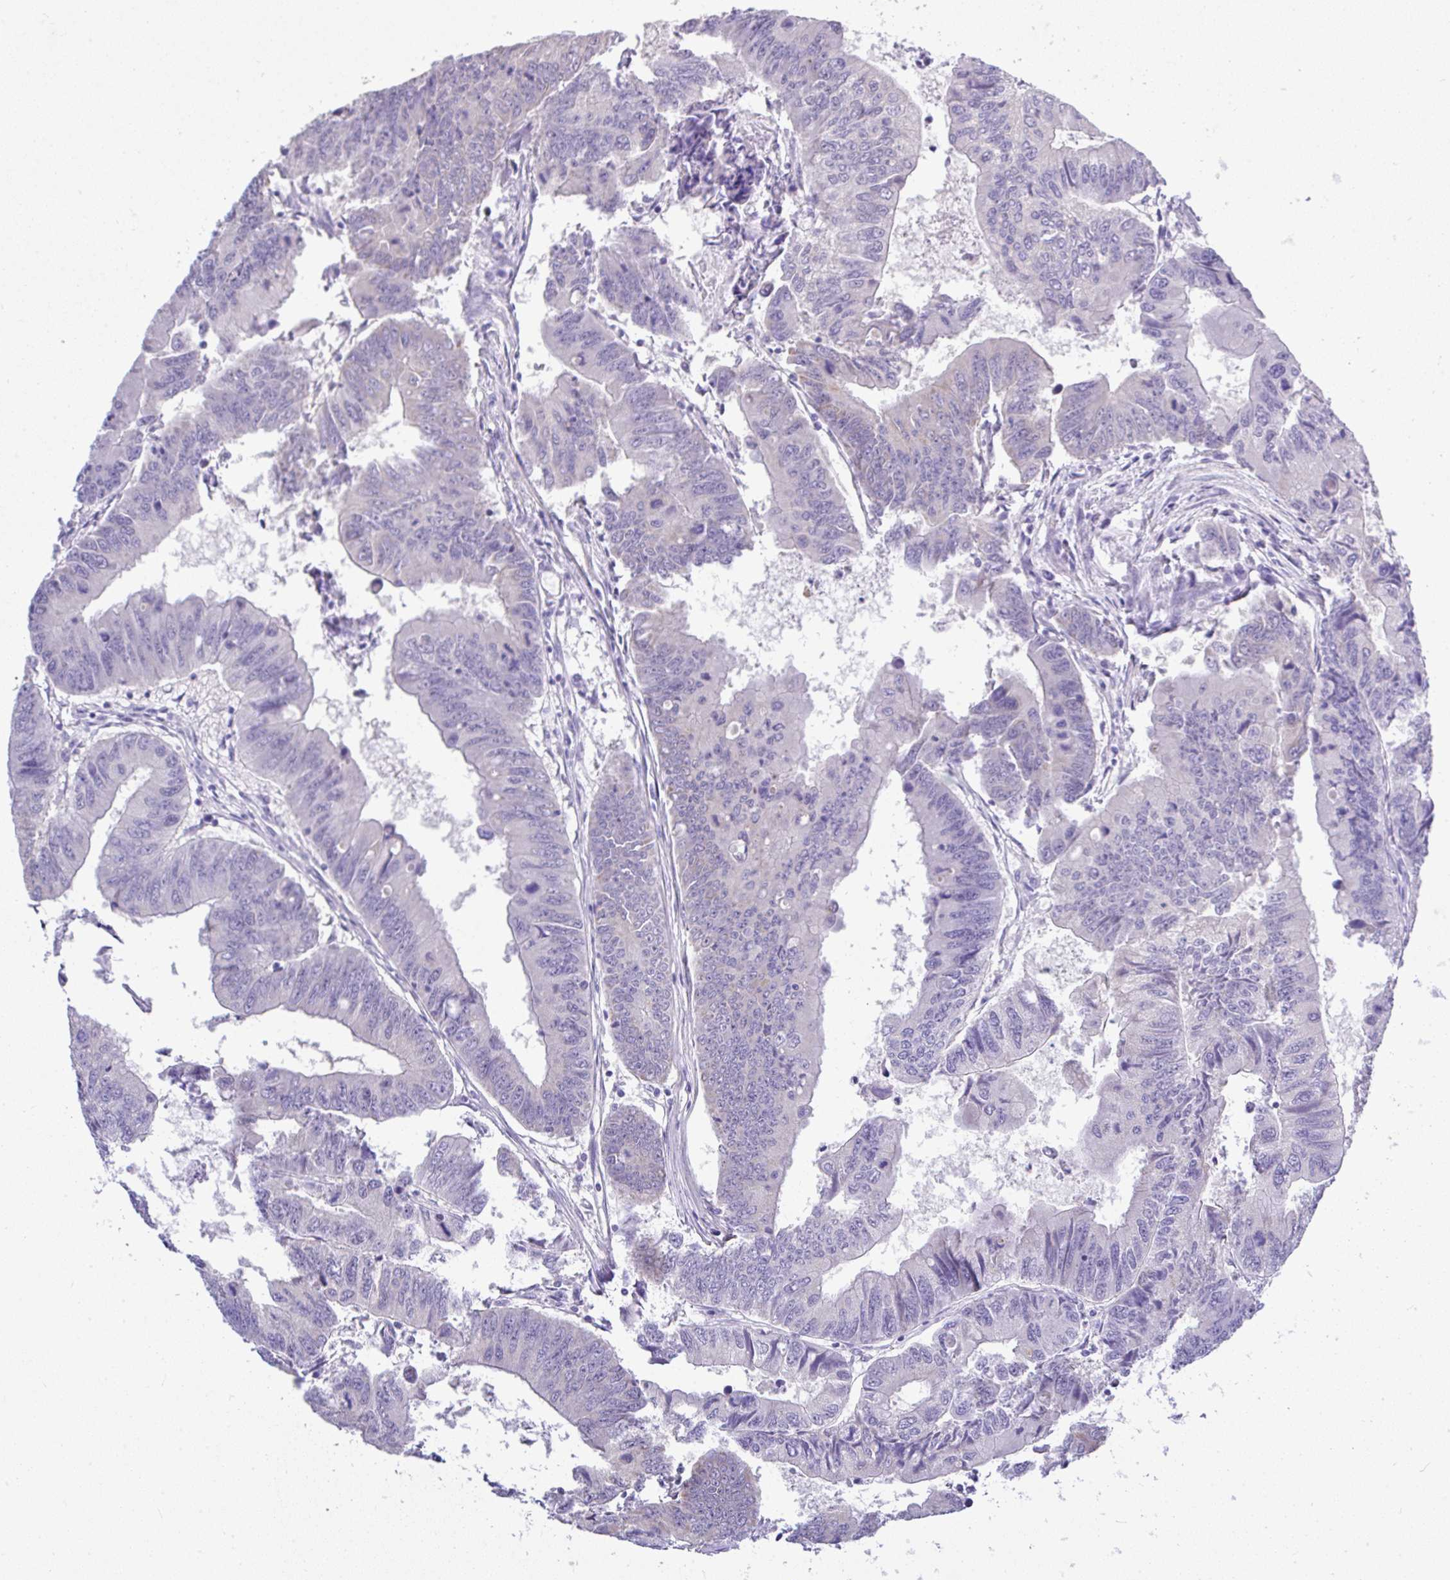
{"staining": {"intensity": "moderate", "quantity": "<25%", "location": "cytoplasmic/membranous"}, "tissue": "colorectal cancer", "cell_type": "Tumor cells", "image_type": "cancer", "snomed": [{"axis": "morphology", "description": "Adenocarcinoma, NOS"}, {"axis": "topography", "description": "Colon"}], "caption": "Adenocarcinoma (colorectal) stained with immunohistochemistry exhibits moderate cytoplasmic/membranous positivity in approximately <25% of tumor cells.", "gene": "CTU1", "patient": {"sex": "male", "age": 53}}